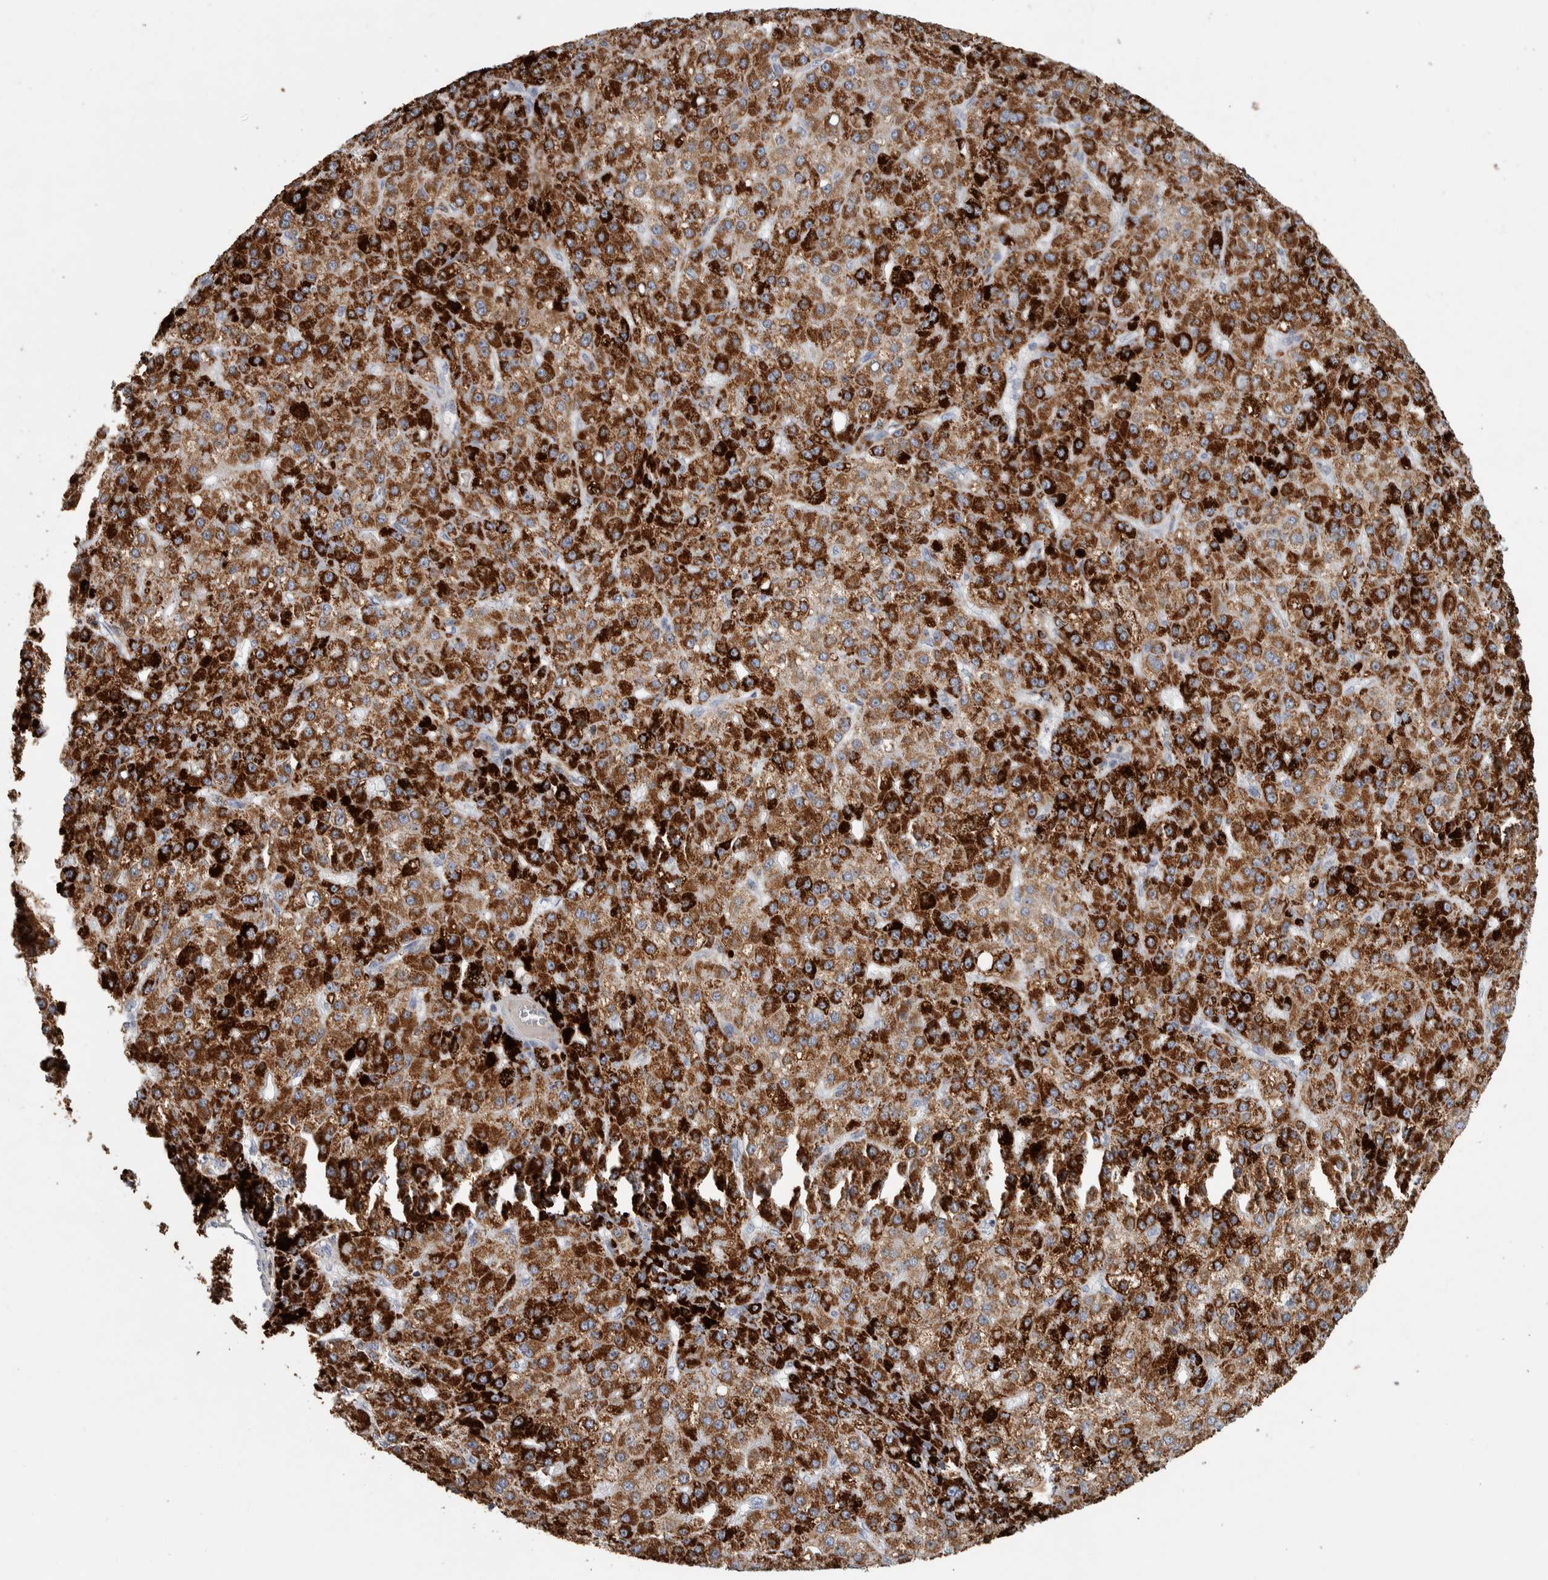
{"staining": {"intensity": "strong", "quantity": ">75%", "location": "cytoplasmic/membranous"}, "tissue": "liver cancer", "cell_type": "Tumor cells", "image_type": "cancer", "snomed": [{"axis": "morphology", "description": "Carcinoma, Hepatocellular, NOS"}, {"axis": "topography", "description": "Liver"}], "caption": "This photomicrograph demonstrates immunohistochemistry (IHC) staining of human liver cancer, with high strong cytoplasmic/membranous staining in about >75% of tumor cells.", "gene": "FAM78A", "patient": {"sex": "male", "age": 67}}